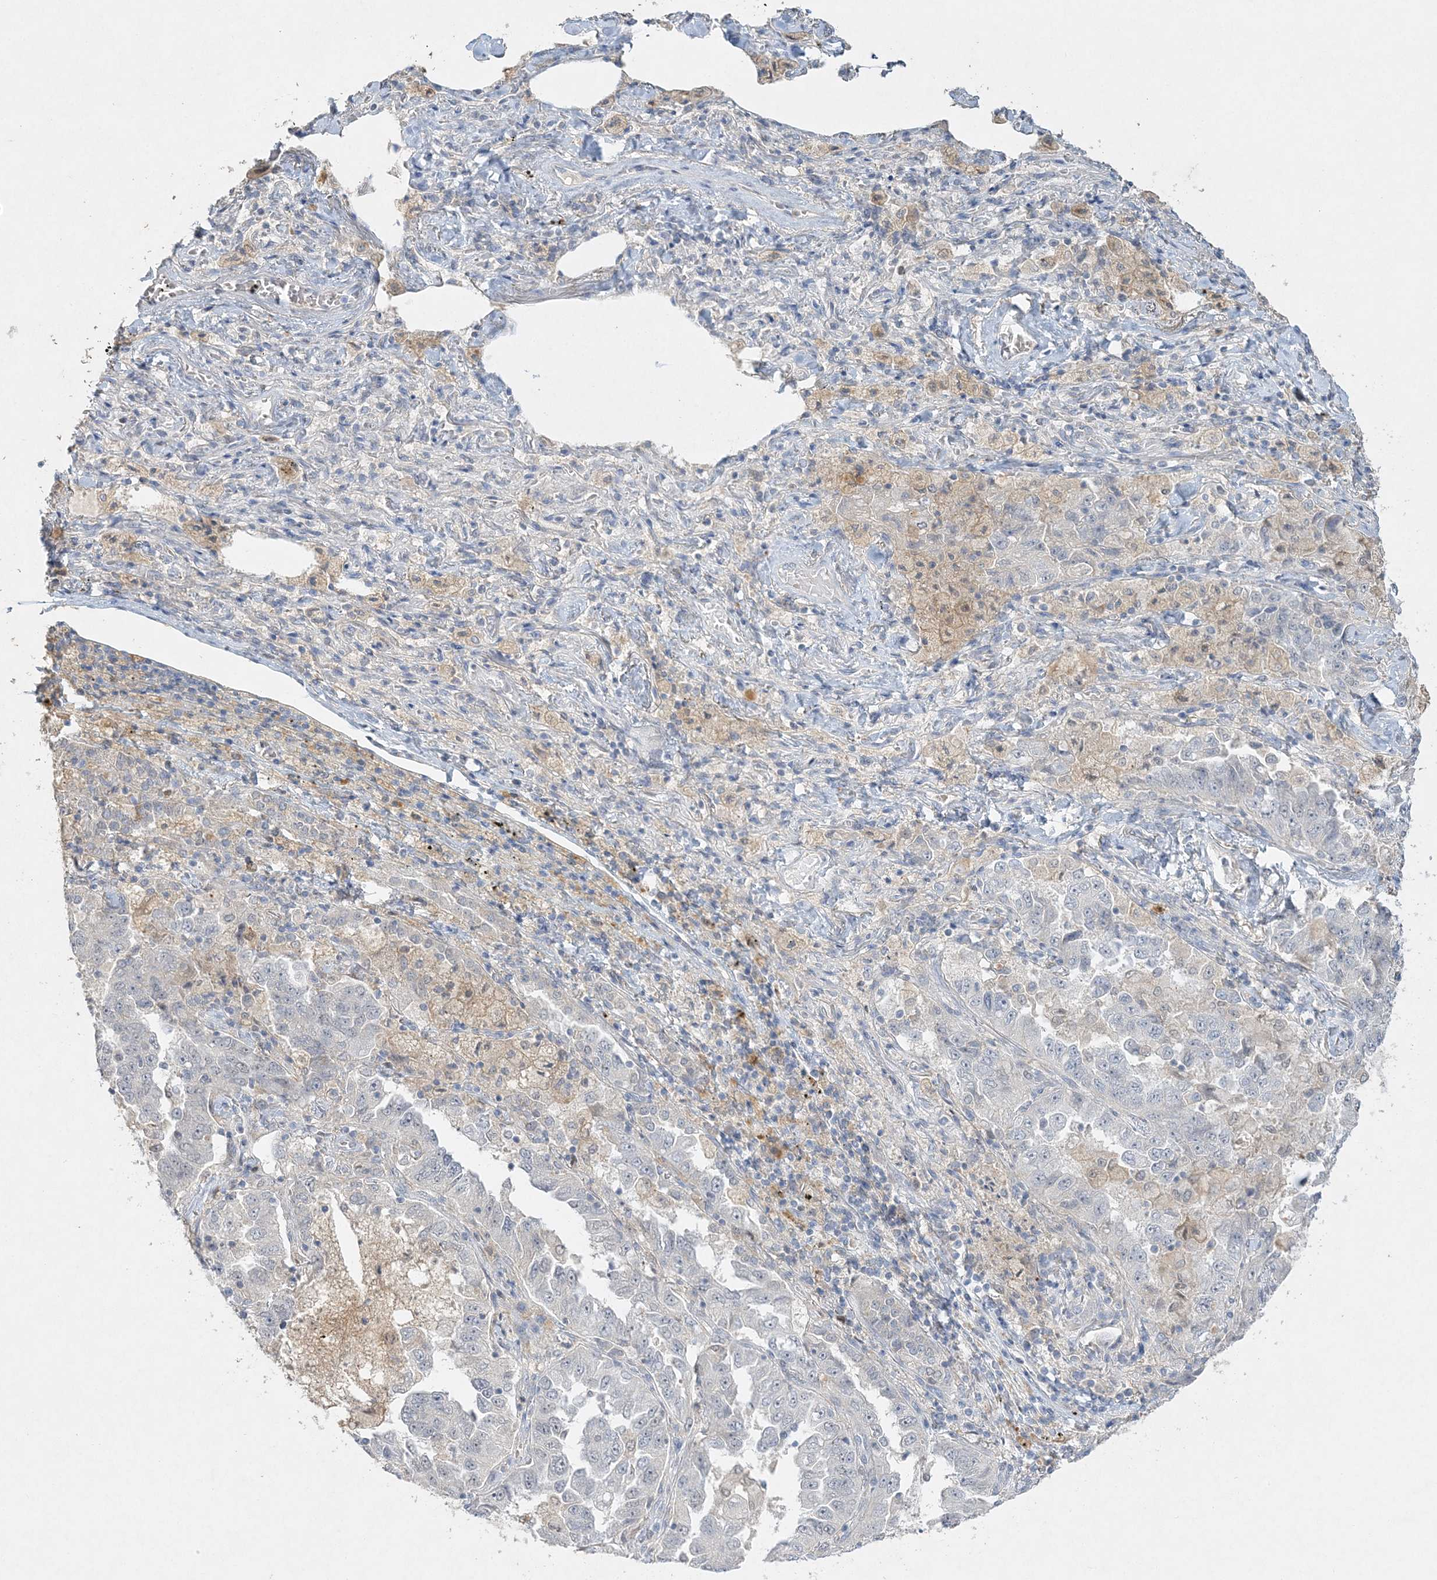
{"staining": {"intensity": "negative", "quantity": "none", "location": "none"}, "tissue": "lung cancer", "cell_type": "Tumor cells", "image_type": "cancer", "snomed": [{"axis": "morphology", "description": "Adenocarcinoma, NOS"}, {"axis": "topography", "description": "Lung"}], "caption": "Lung cancer was stained to show a protein in brown. There is no significant positivity in tumor cells. Nuclei are stained in blue.", "gene": "MAT2B", "patient": {"sex": "female", "age": 51}}